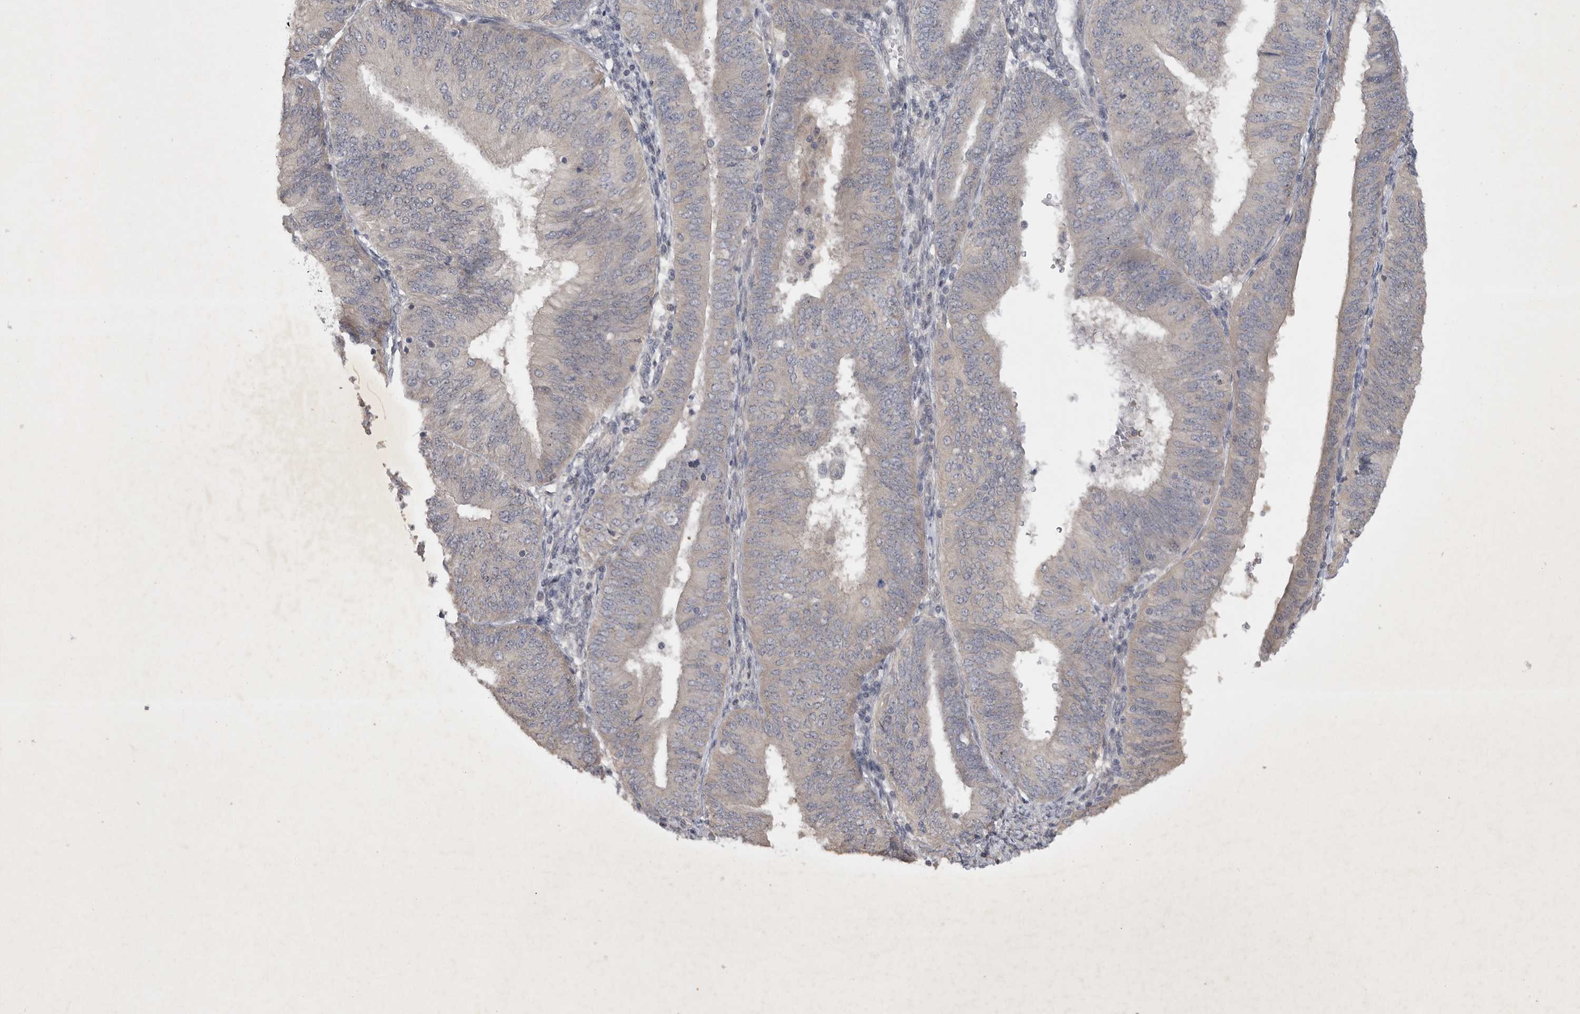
{"staining": {"intensity": "negative", "quantity": "none", "location": "none"}, "tissue": "endometrial cancer", "cell_type": "Tumor cells", "image_type": "cancer", "snomed": [{"axis": "morphology", "description": "Adenocarcinoma, NOS"}, {"axis": "topography", "description": "Endometrium"}], "caption": "Image shows no significant protein positivity in tumor cells of endometrial cancer (adenocarcinoma).", "gene": "EDEM3", "patient": {"sex": "female", "age": 58}}